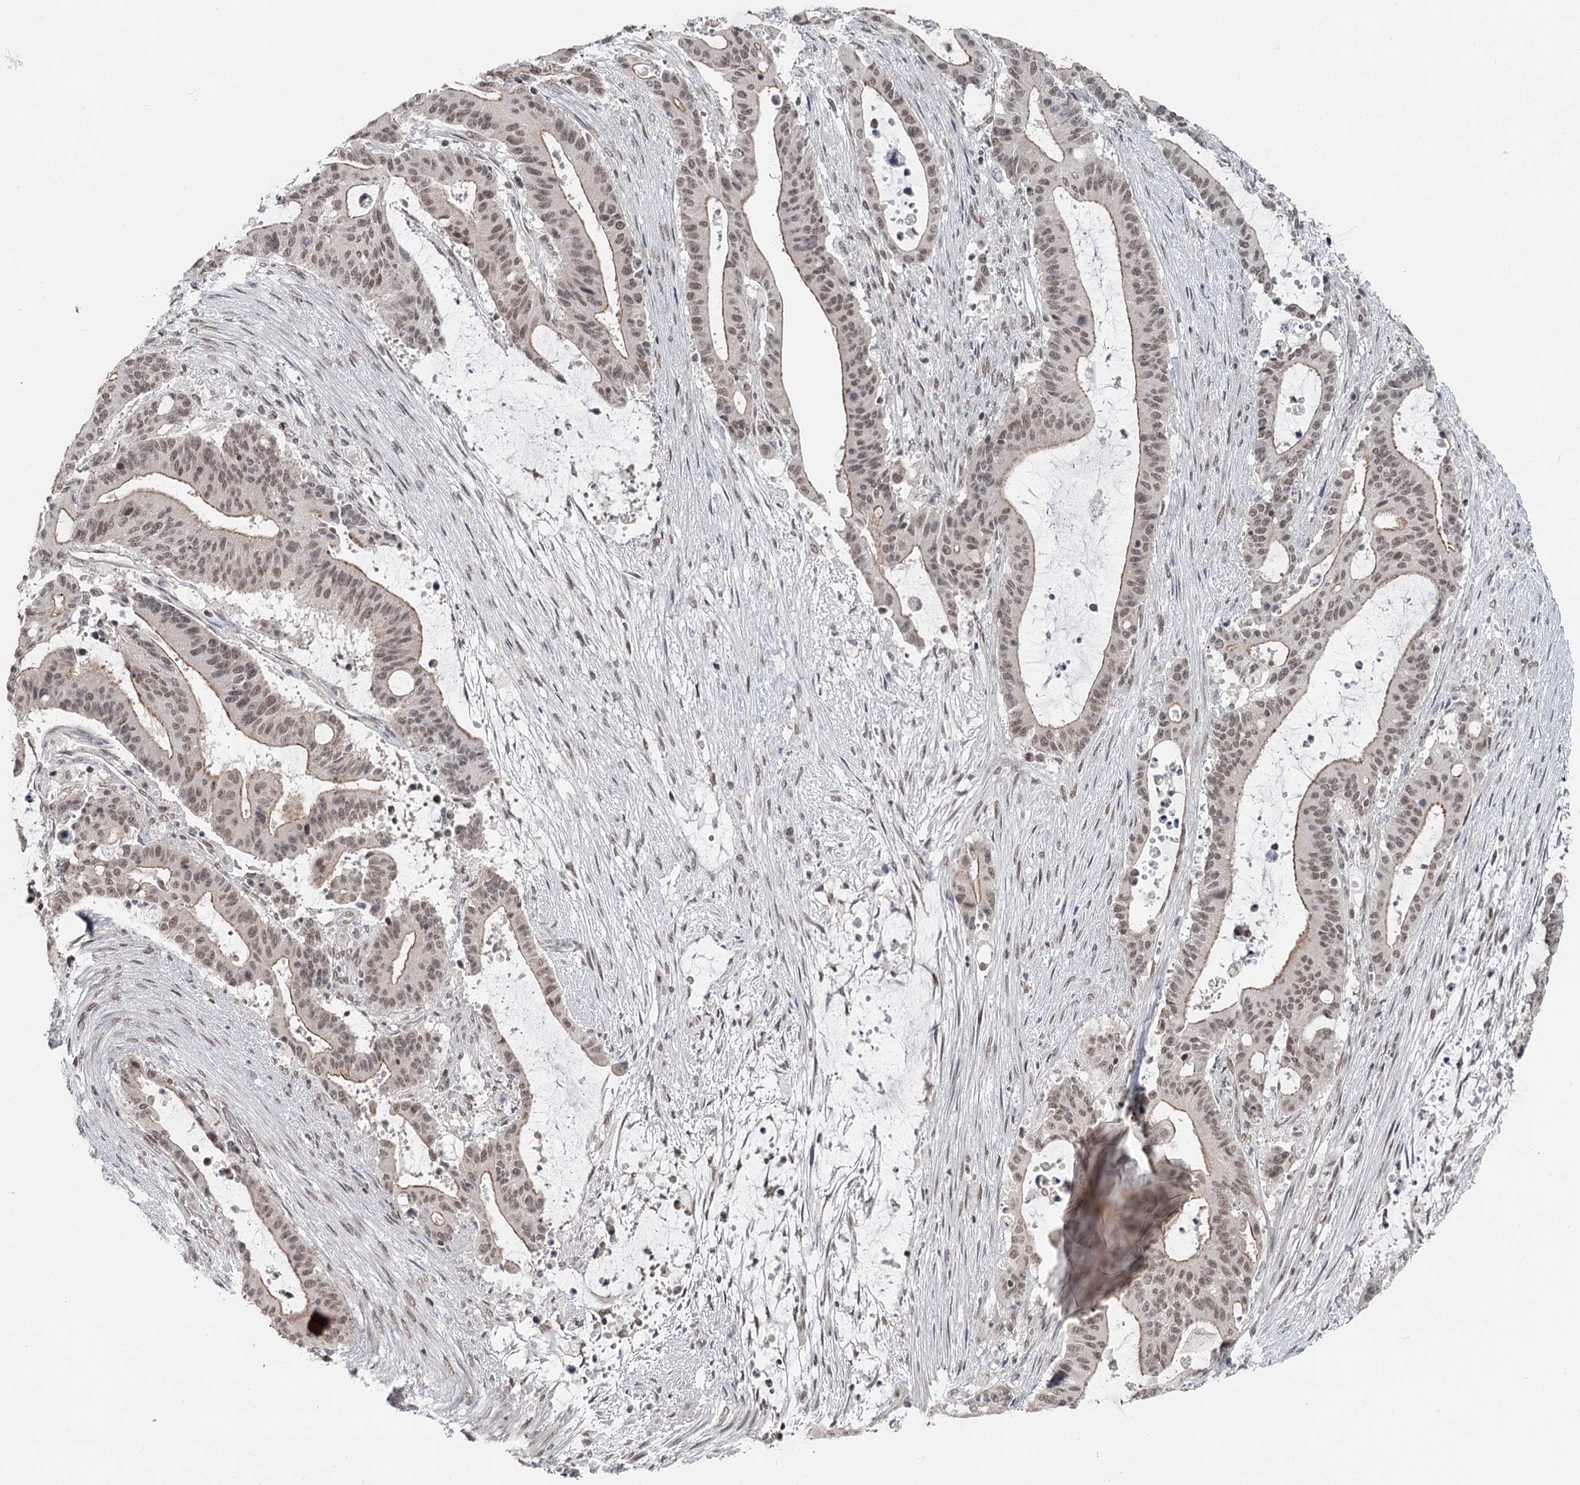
{"staining": {"intensity": "moderate", "quantity": ">75%", "location": "nuclear"}, "tissue": "liver cancer", "cell_type": "Tumor cells", "image_type": "cancer", "snomed": [{"axis": "morphology", "description": "Normal tissue, NOS"}, {"axis": "morphology", "description": "Cholangiocarcinoma"}, {"axis": "topography", "description": "Liver"}, {"axis": "topography", "description": "Peripheral nerve tissue"}], "caption": "The micrograph displays staining of cholangiocarcinoma (liver), revealing moderate nuclear protein expression (brown color) within tumor cells.", "gene": "FAM13C", "patient": {"sex": "female", "age": 73}}